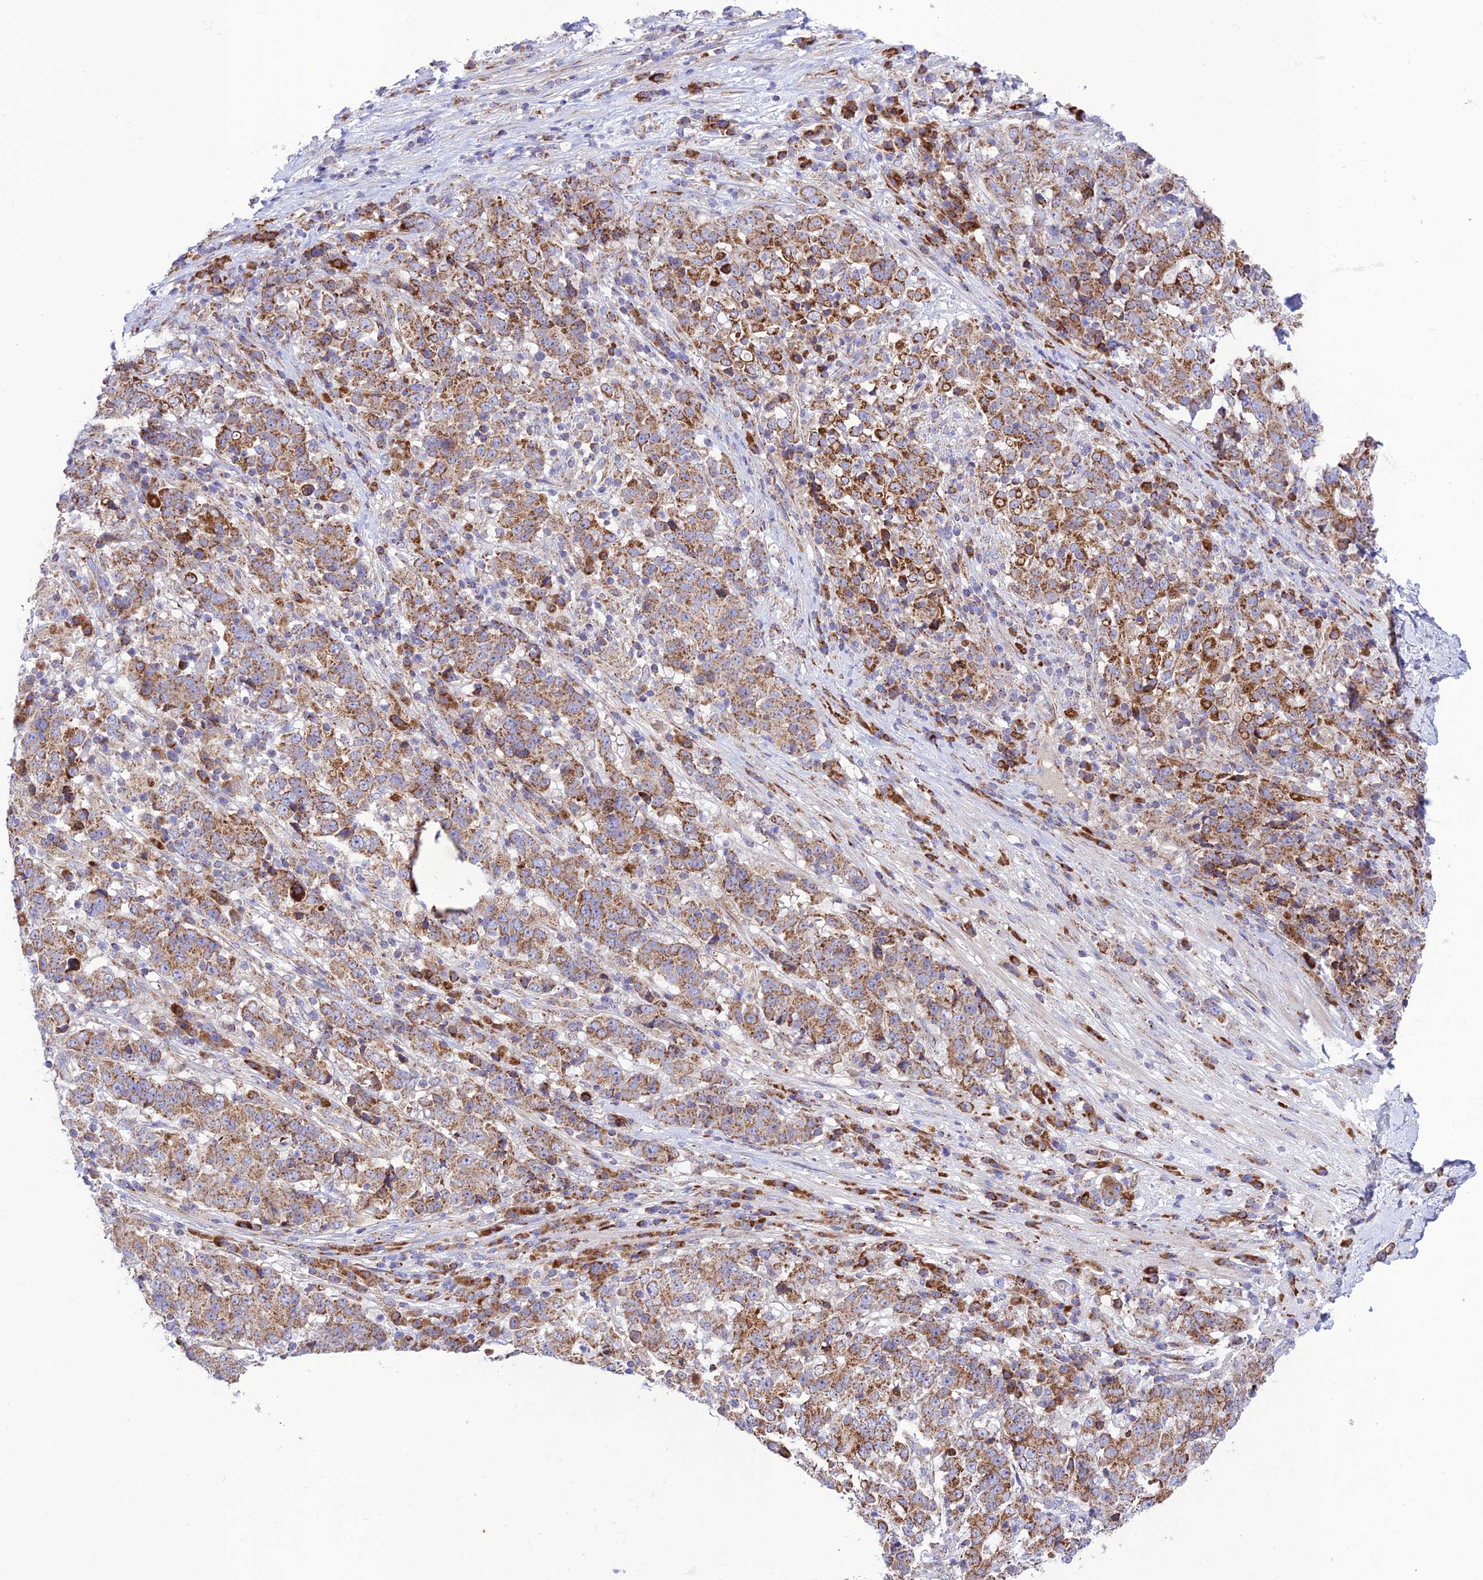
{"staining": {"intensity": "moderate", "quantity": ">75%", "location": "cytoplasmic/membranous"}, "tissue": "stomach cancer", "cell_type": "Tumor cells", "image_type": "cancer", "snomed": [{"axis": "morphology", "description": "Adenocarcinoma, NOS"}, {"axis": "topography", "description": "Stomach"}], "caption": "Tumor cells reveal medium levels of moderate cytoplasmic/membranous staining in about >75% of cells in stomach cancer (adenocarcinoma).", "gene": "UAP1L1", "patient": {"sex": "male", "age": 59}}